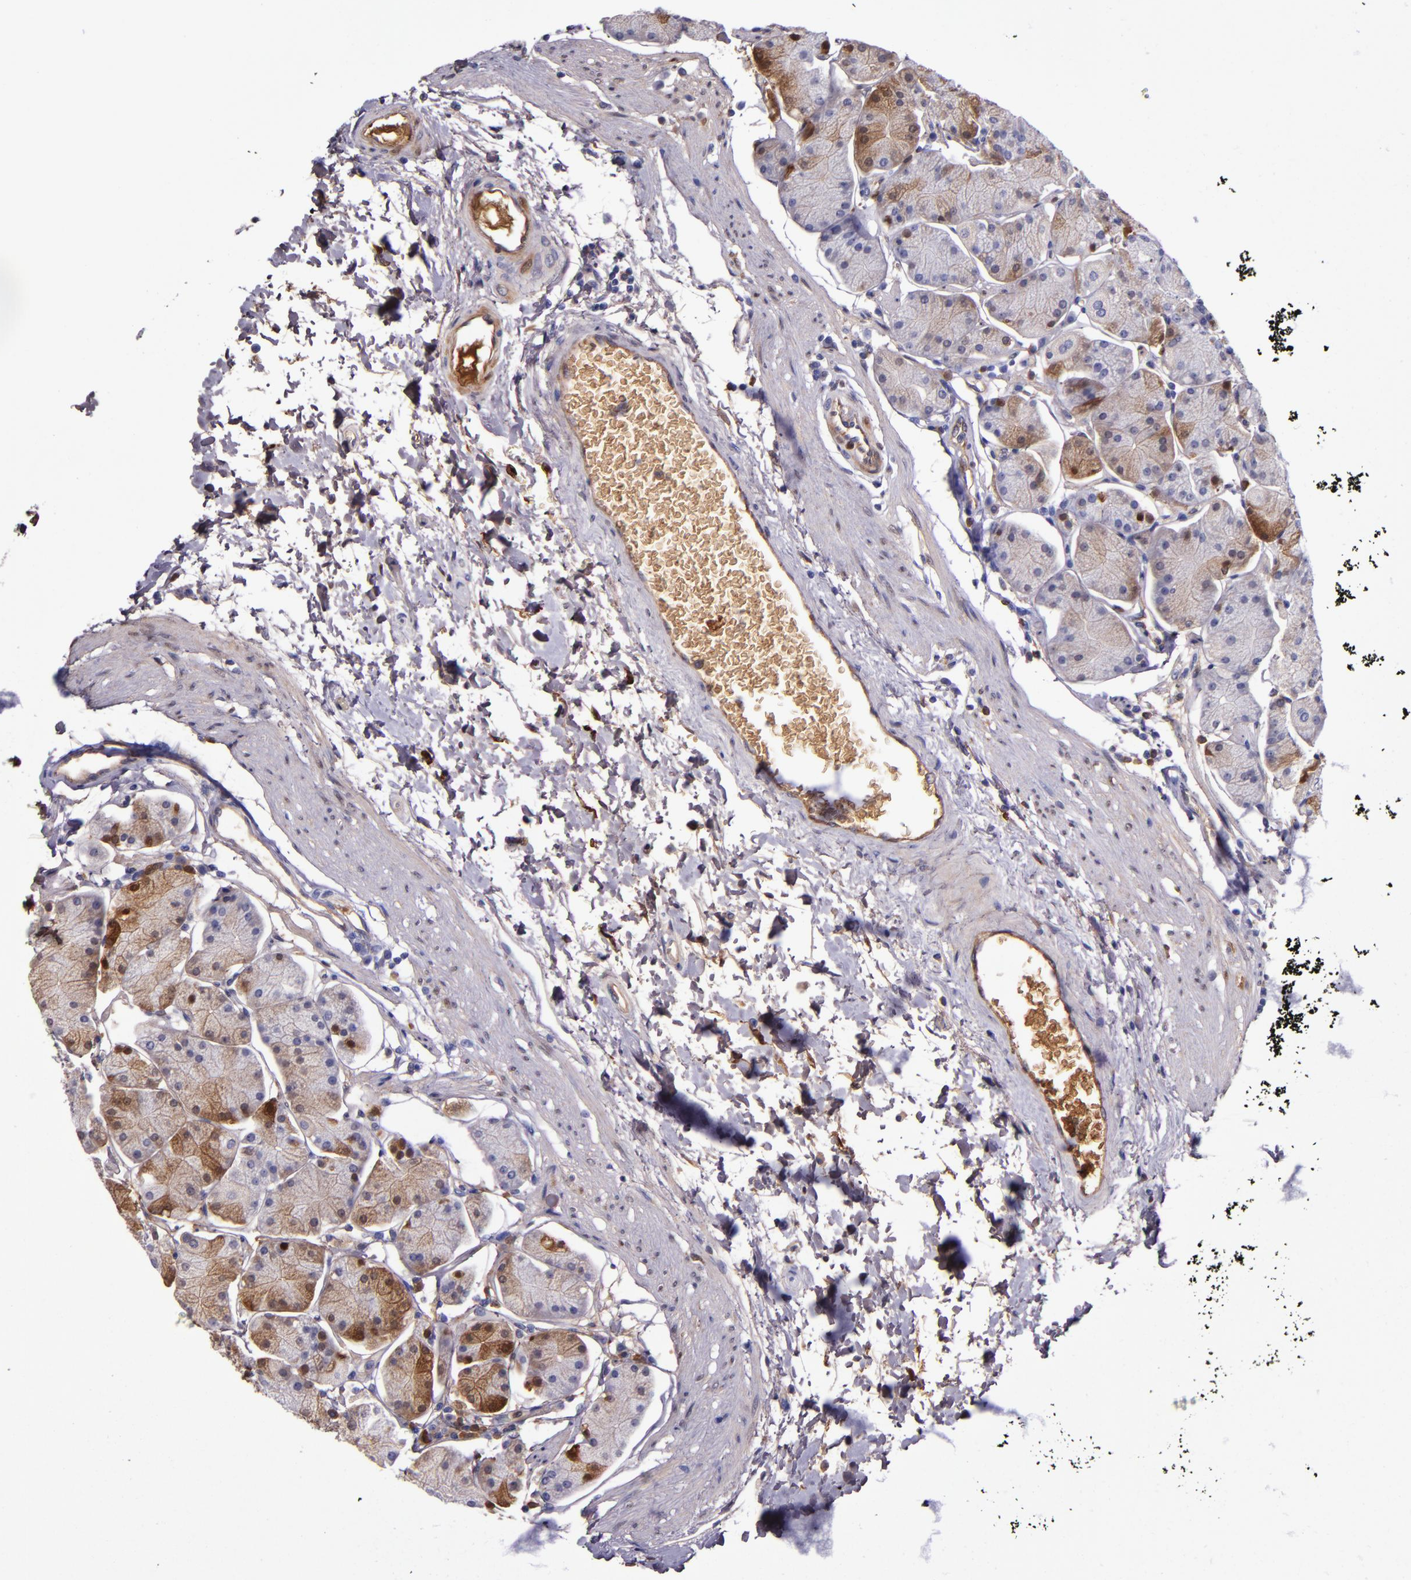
{"staining": {"intensity": "moderate", "quantity": "25%-75%", "location": "cytoplasmic/membranous"}, "tissue": "stomach", "cell_type": "Glandular cells", "image_type": "normal", "snomed": [{"axis": "morphology", "description": "Normal tissue, NOS"}, {"axis": "topography", "description": "Stomach, upper"}, {"axis": "topography", "description": "Stomach"}], "caption": "The photomicrograph reveals immunohistochemical staining of unremarkable stomach. There is moderate cytoplasmic/membranous expression is appreciated in approximately 25%-75% of glandular cells.", "gene": "CLEC3B", "patient": {"sex": "male", "age": 76}}